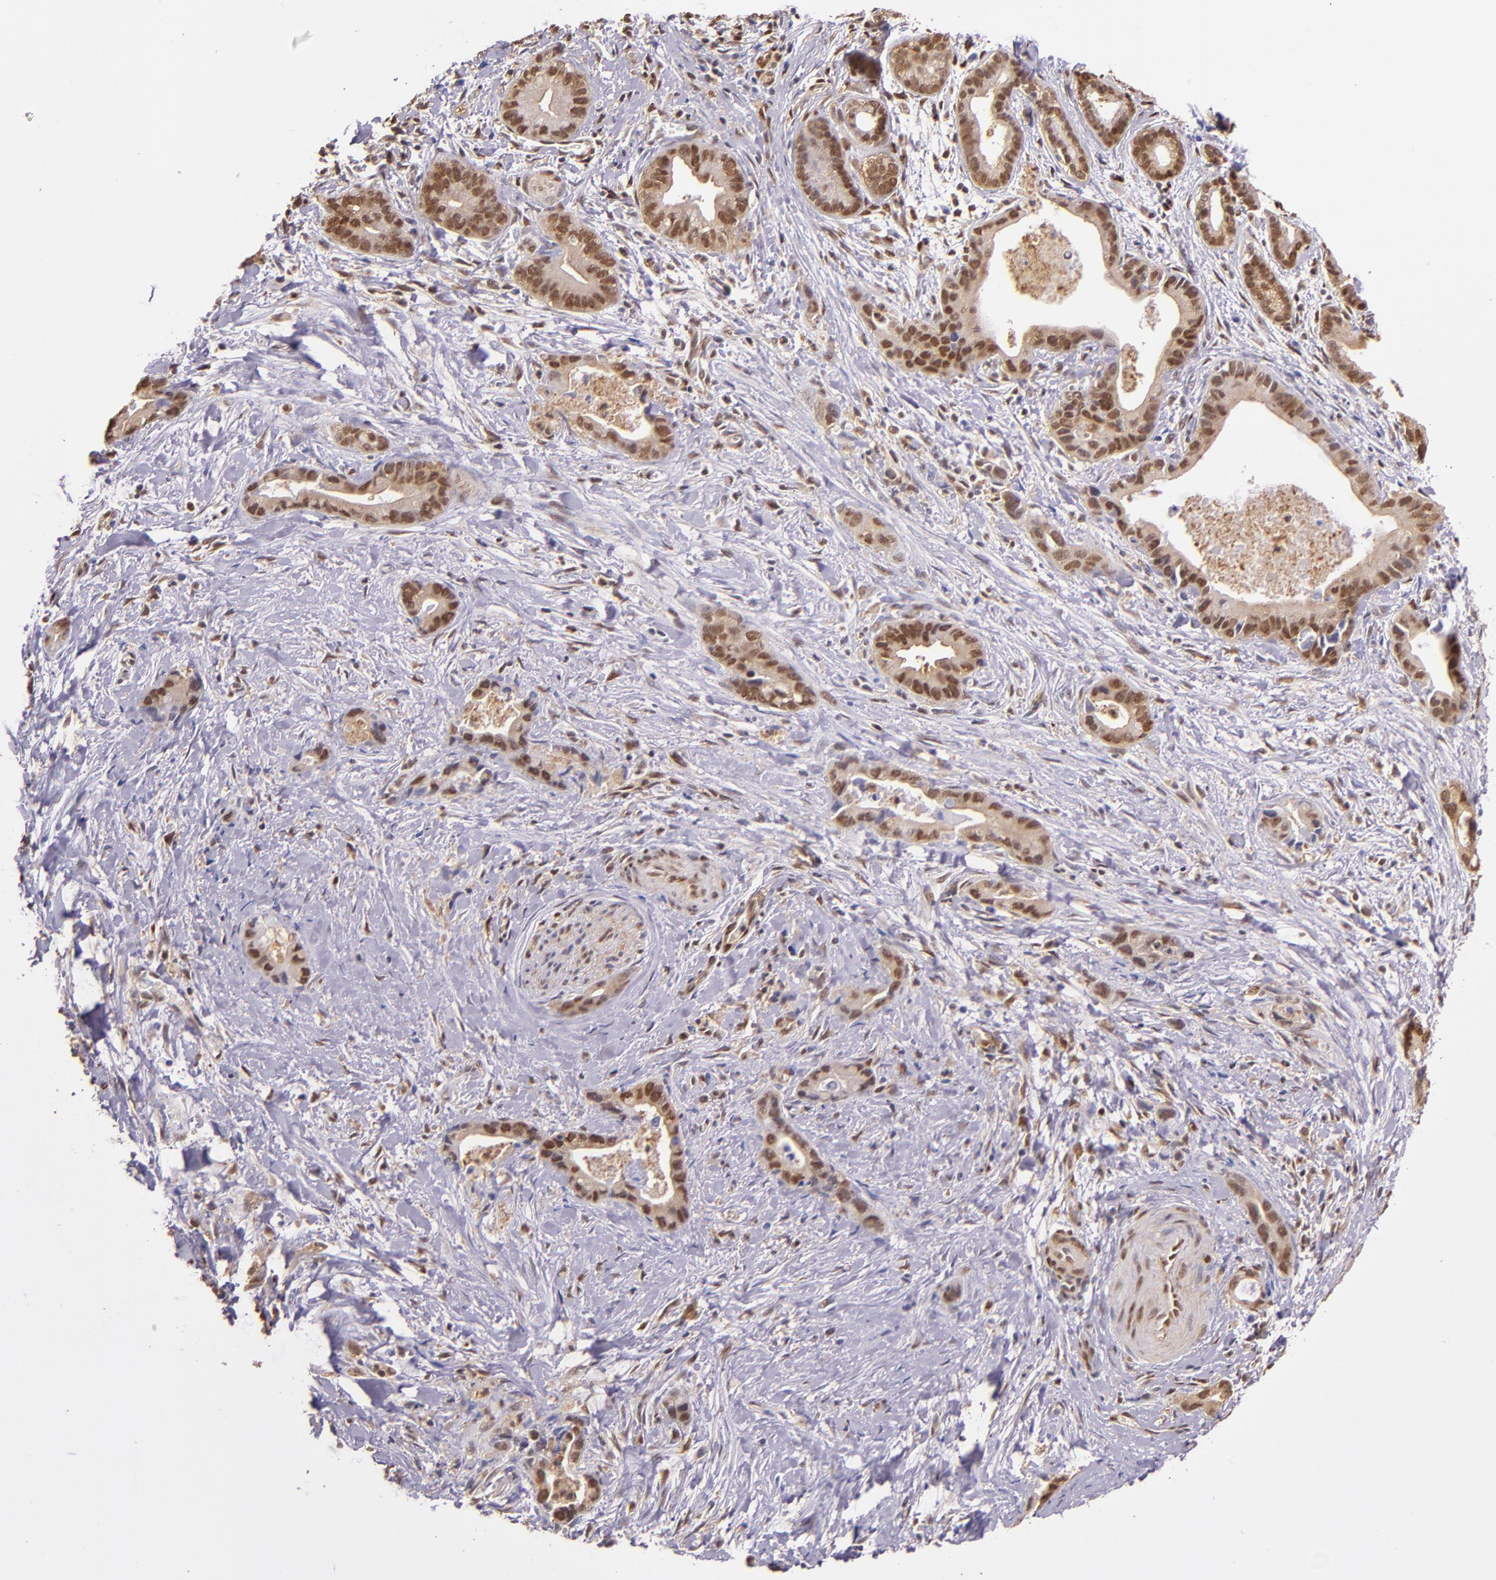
{"staining": {"intensity": "strong", "quantity": ">75%", "location": "cytoplasmic/membranous,nuclear"}, "tissue": "liver cancer", "cell_type": "Tumor cells", "image_type": "cancer", "snomed": [{"axis": "morphology", "description": "Cholangiocarcinoma"}, {"axis": "topography", "description": "Liver"}], "caption": "There is high levels of strong cytoplasmic/membranous and nuclear staining in tumor cells of liver cancer, as demonstrated by immunohistochemical staining (brown color).", "gene": "STAT6", "patient": {"sex": "female", "age": 55}}